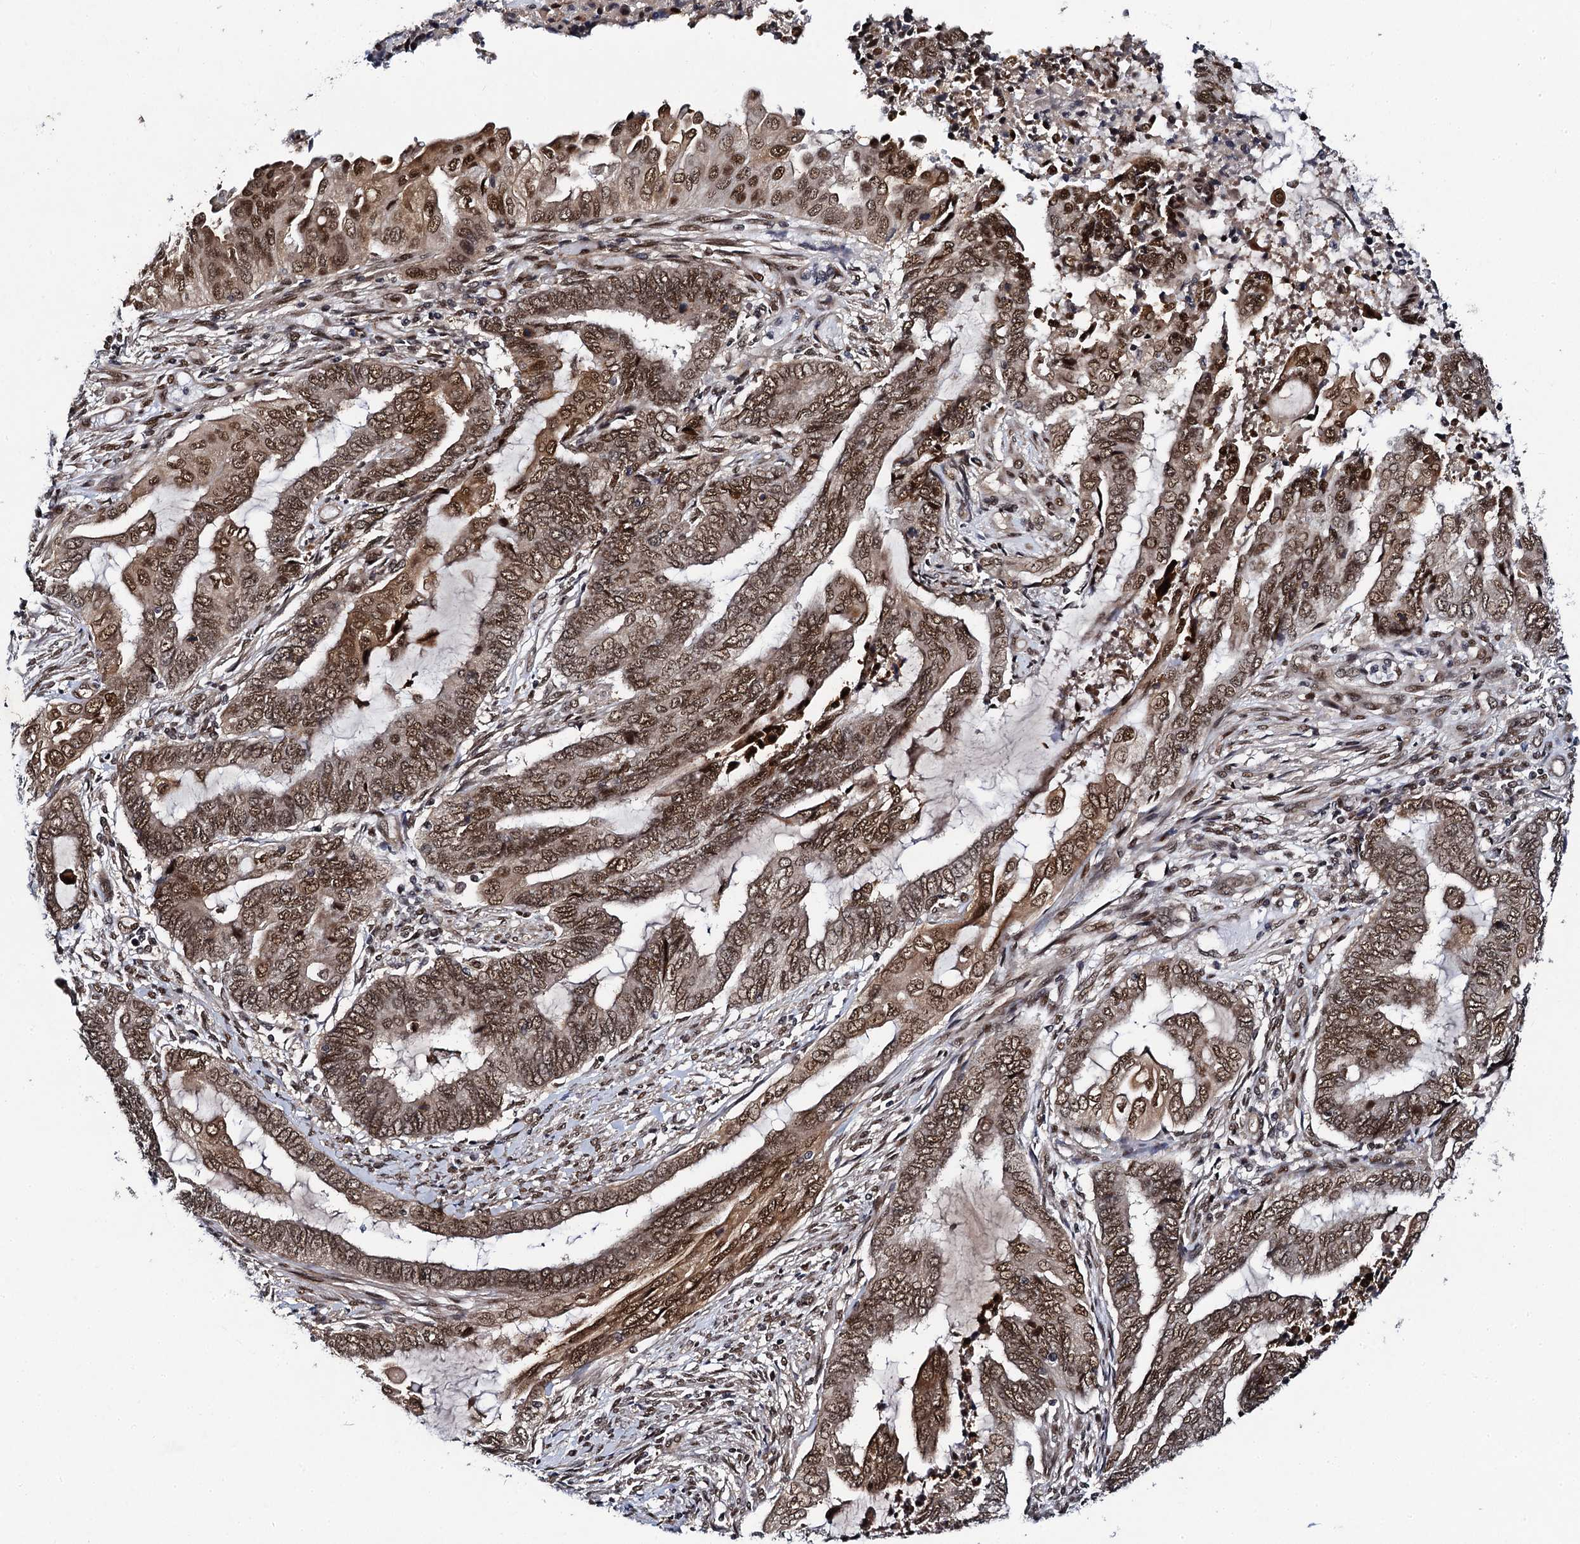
{"staining": {"intensity": "moderate", "quantity": ">75%", "location": "nuclear"}, "tissue": "endometrial cancer", "cell_type": "Tumor cells", "image_type": "cancer", "snomed": [{"axis": "morphology", "description": "Adenocarcinoma, NOS"}, {"axis": "topography", "description": "Uterus"}, {"axis": "topography", "description": "Endometrium"}], "caption": "Brown immunohistochemical staining in human endometrial adenocarcinoma displays moderate nuclear staining in about >75% of tumor cells. (DAB IHC, brown staining for protein, blue staining for nuclei).", "gene": "CSTF3", "patient": {"sex": "female", "age": 70}}